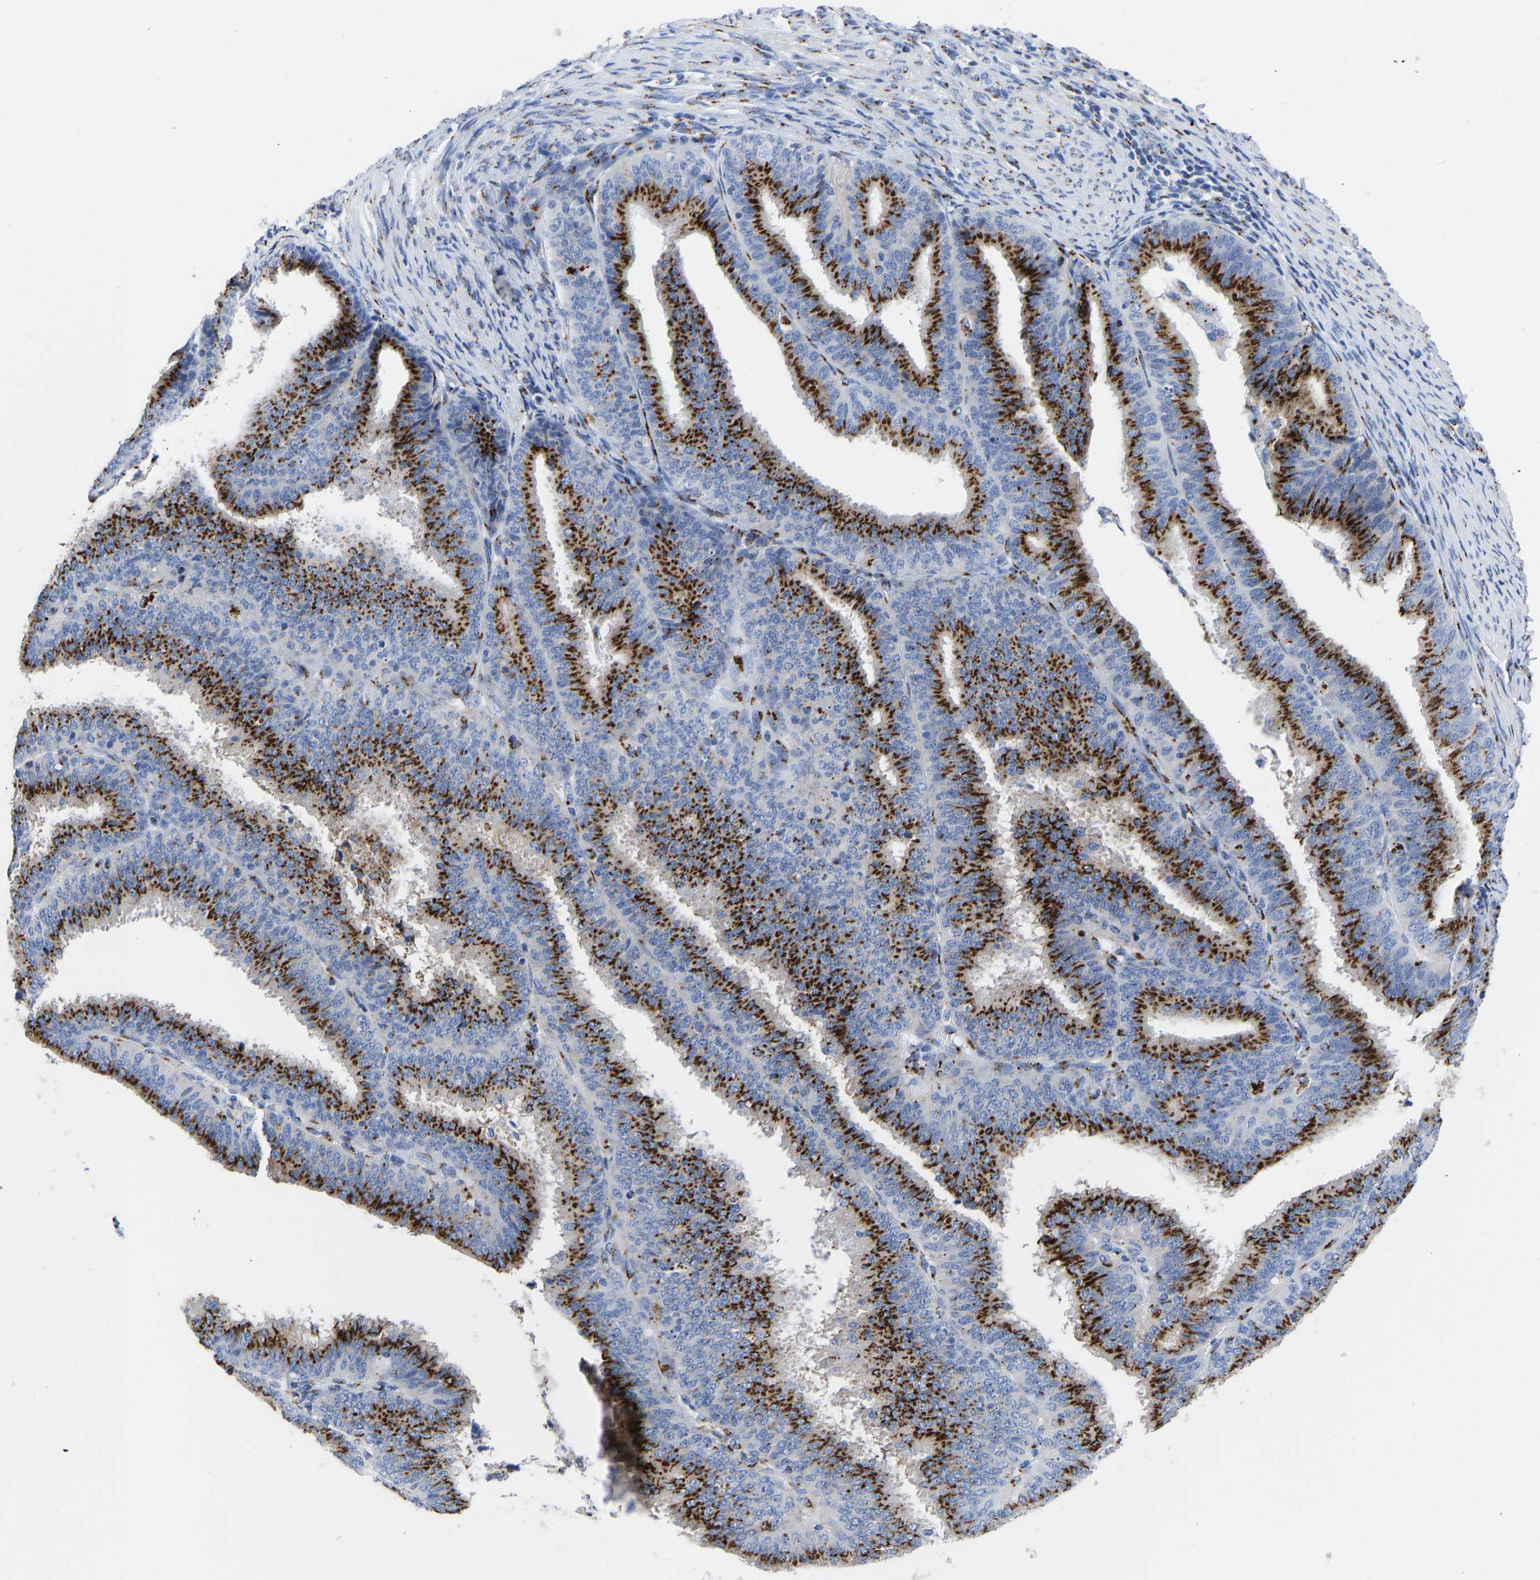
{"staining": {"intensity": "strong", "quantity": ">75%", "location": "cytoplasmic/membranous"}, "tissue": "endometrial cancer", "cell_type": "Tumor cells", "image_type": "cancer", "snomed": [{"axis": "morphology", "description": "Adenocarcinoma, NOS"}, {"axis": "topography", "description": "Endometrium"}], "caption": "Adenocarcinoma (endometrial) stained for a protein (brown) exhibits strong cytoplasmic/membranous positive expression in about >75% of tumor cells.", "gene": "TMEM87A", "patient": {"sex": "female", "age": 70}}